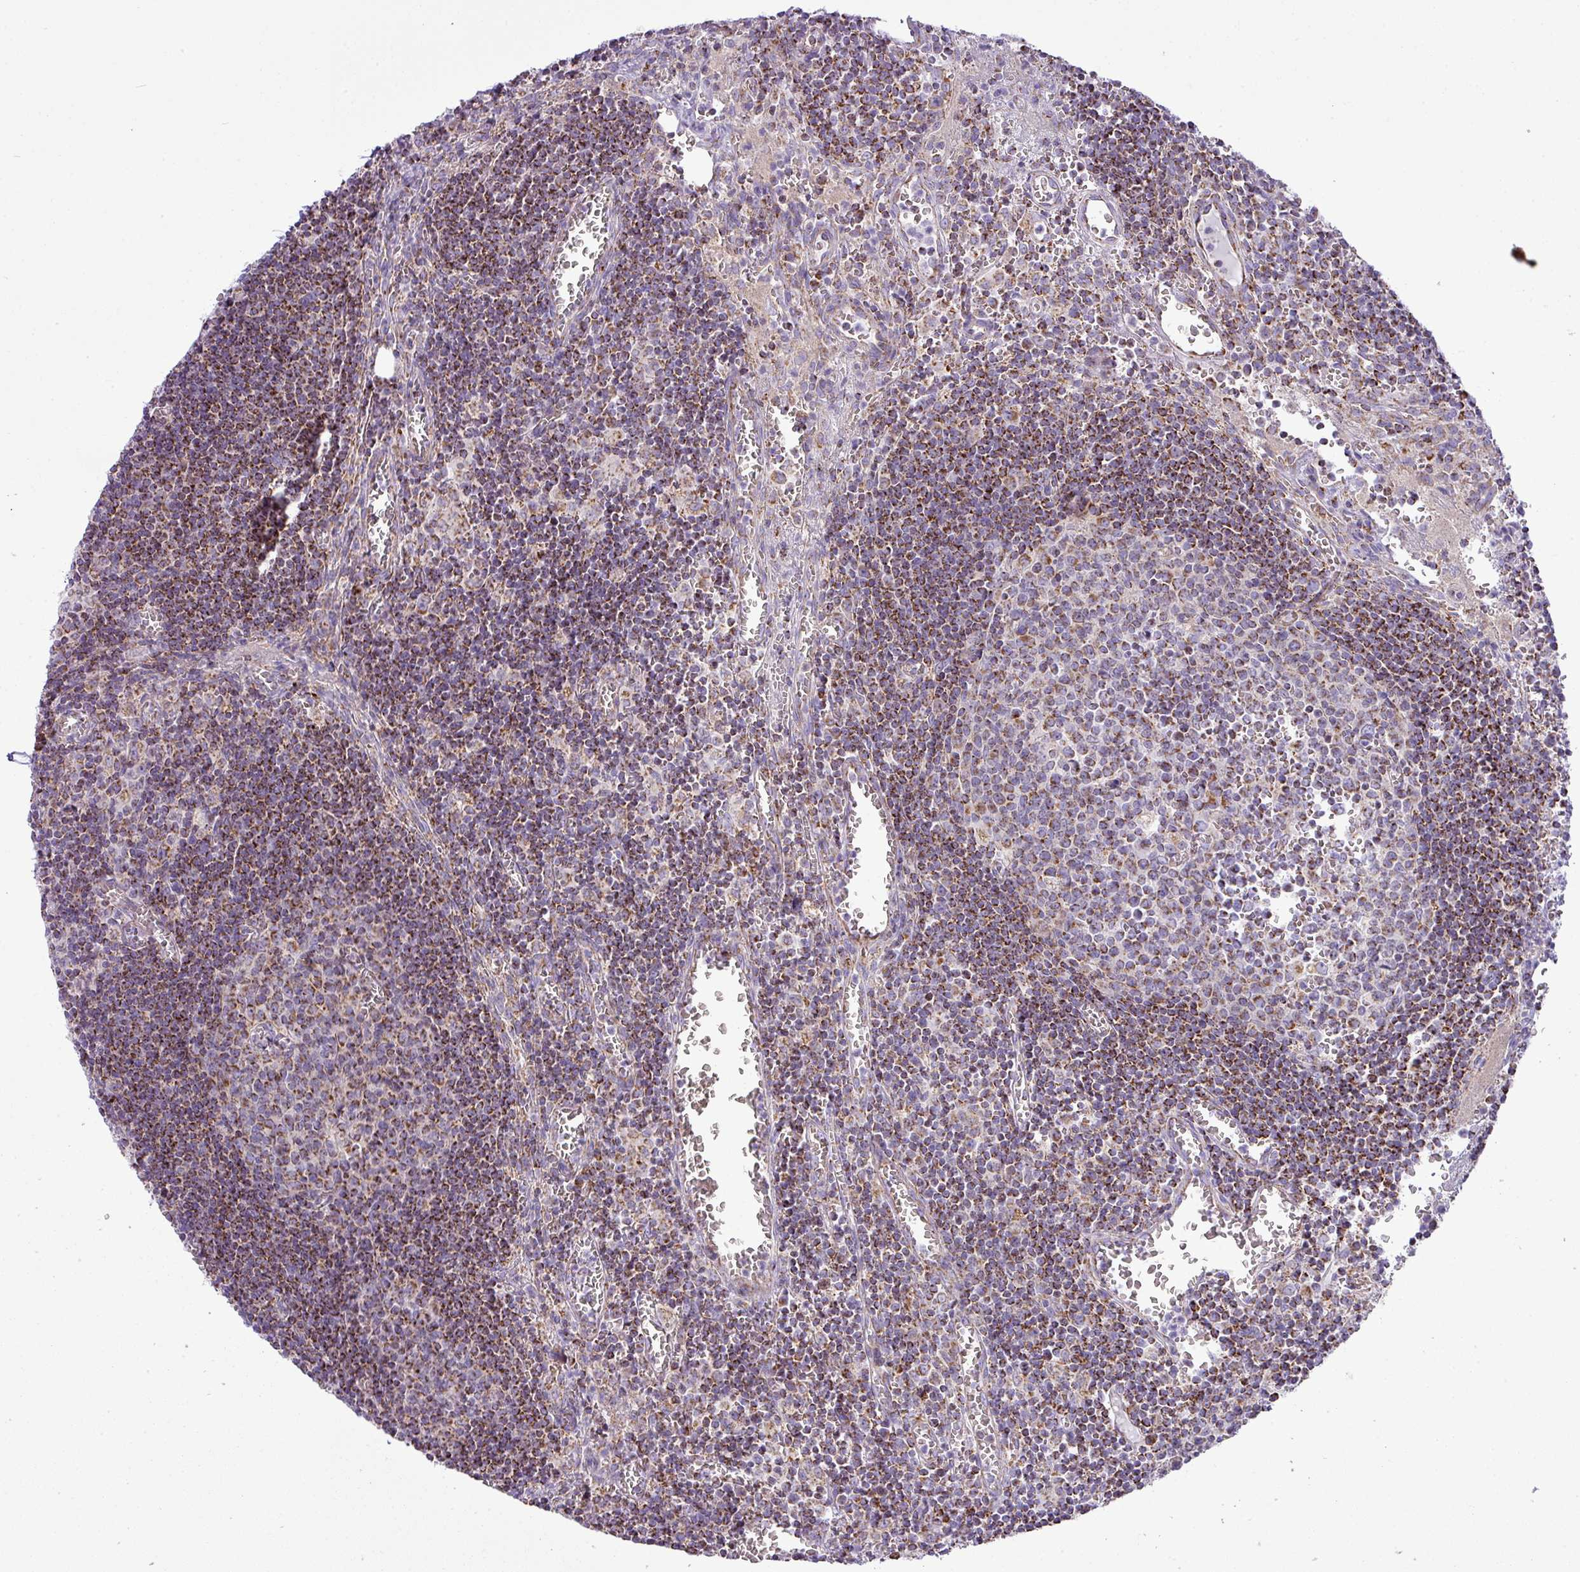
{"staining": {"intensity": "strong", "quantity": "25%-75%", "location": "cytoplasmic/membranous"}, "tissue": "lymph node", "cell_type": "Germinal center cells", "image_type": "normal", "snomed": [{"axis": "morphology", "description": "Normal tissue, NOS"}, {"axis": "topography", "description": "Lymph node"}], "caption": "This micrograph exhibits immunohistochemistry (IHC) staining of unremarkable human lymph node, with high strong cytoplasmic/membranous positivity in approximately 25%-75% of germinal center cells.", "gene": "ZNF81", "patient": {"sex": "male", "age": 50}}